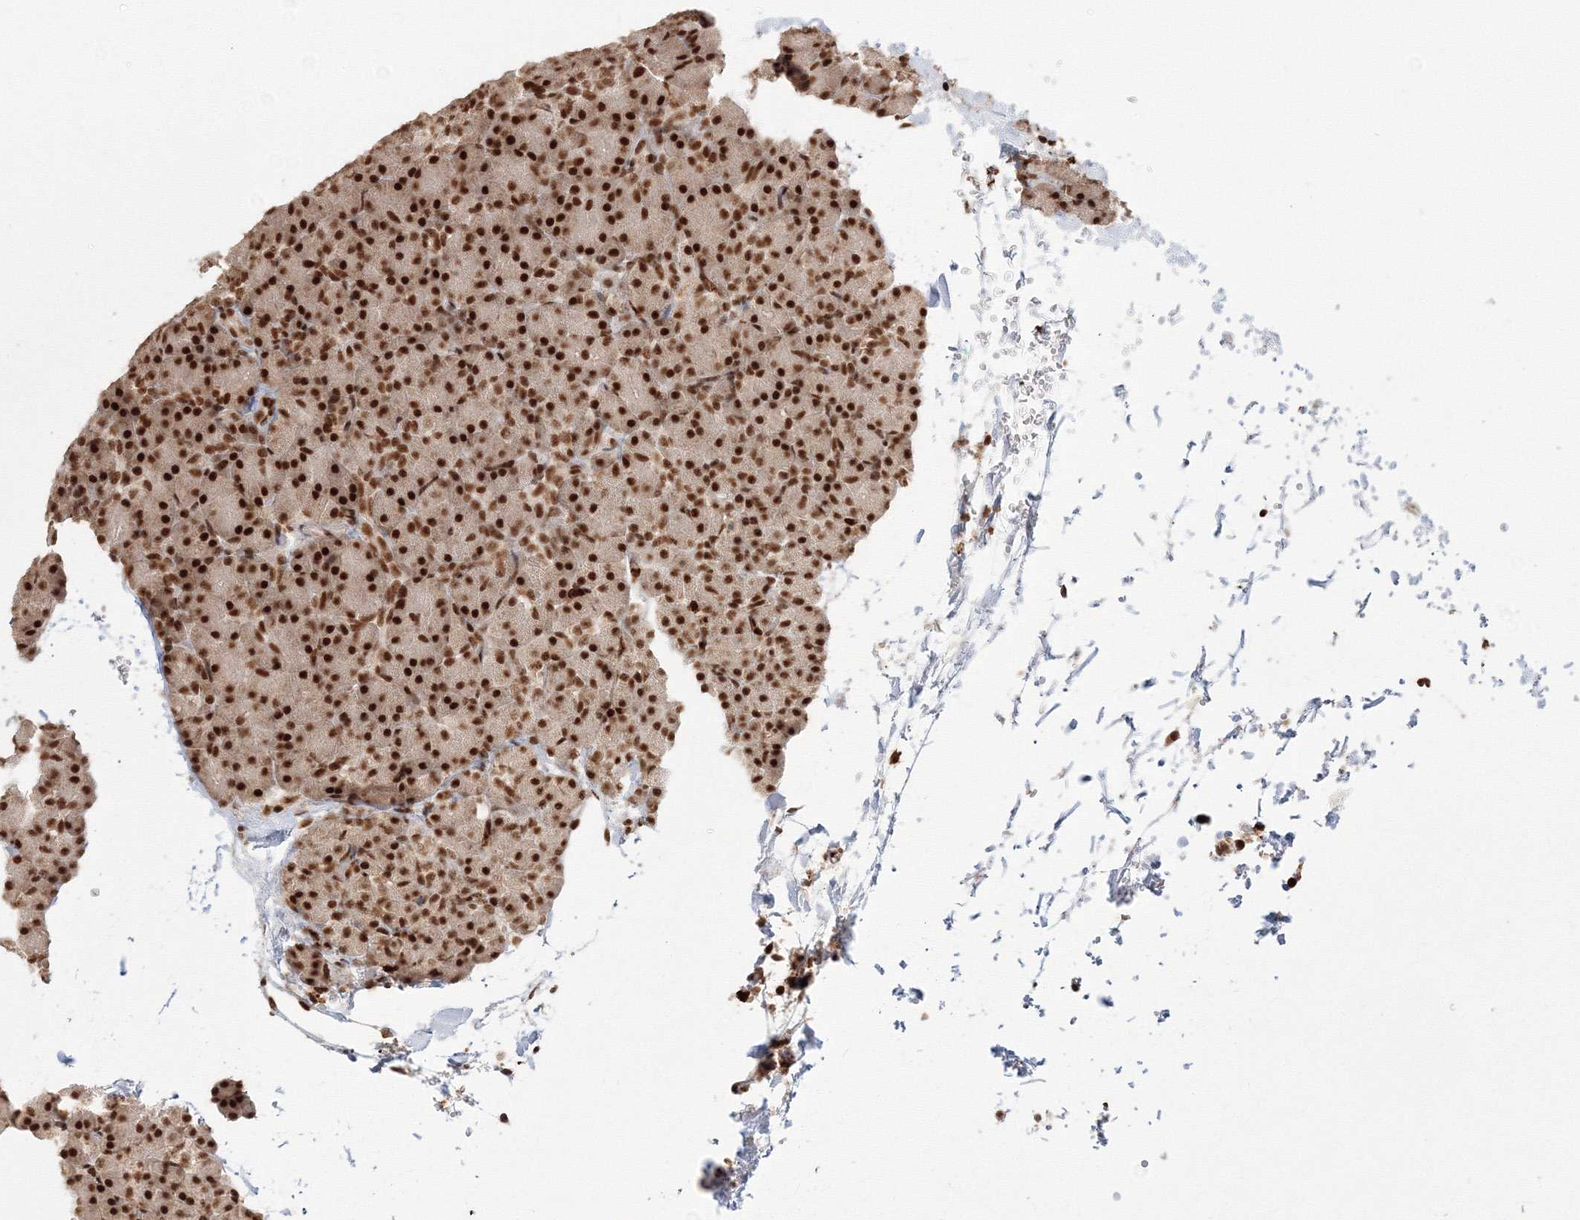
{"staining": {"intensity": "strong", "quantity": ">75%", "location": "nuclear"}, "tissue": "pancreas", "cell_type": "Exocrine glandular cells", "image_type": "normal", "snomed": [{"axis": "morphology", "description": "Normal tissue, NOS"}, {"axis": "topography", "description": "Pancreas"}], "caption": "DAB immunohistochemical staining of normal pancreas displays strong nuclear protein staining in about >75% of exocrine glandular cells. The staining is performed using DAB (3,3'-diaminobenzidine) brown chromogen to label protein expression. The nuclei are counter-stained blue using hematoxylin.", "gene": "KIF20A", "patient": {"sex": "female", "age": 43}}